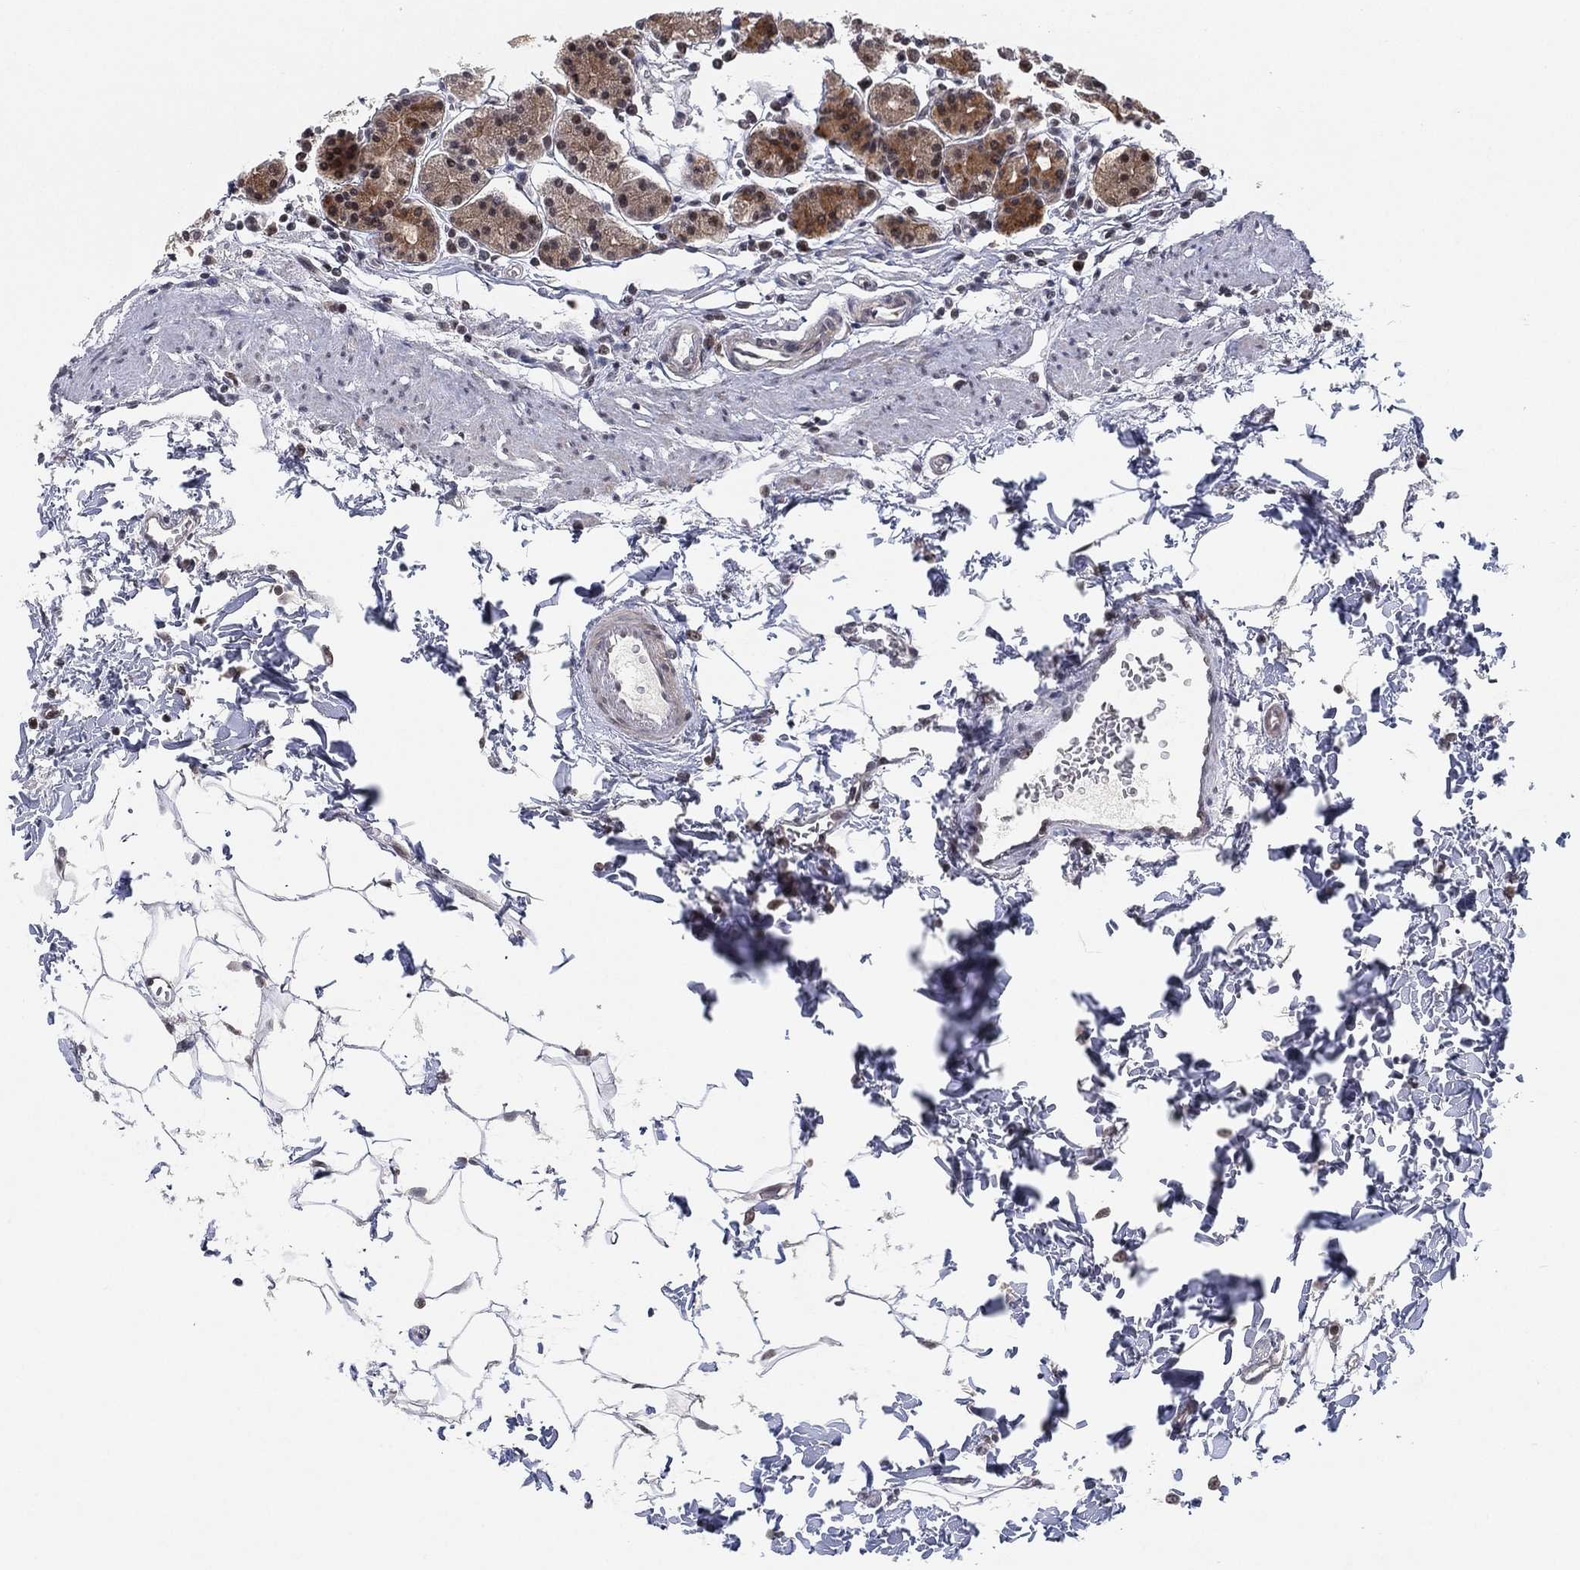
{"staining": {"intensity": "moderate", "quantity": "<25%", "location": "cytoplasmic/membranous,nuclear"}, "tissue": "stomach", "cell_type": "Glandular cells", "image_type": "normal", "snomed": [{"axis": "morphology", "description": "Normal tissue, NOS"}, {"axis": "topography", "description": "Stomach, upper"}, {"axis": "topography", "description": "Stomach"}], "caption": "Brown immunohistochemical staining in unremarkable human stomach shows moderate cytoplasmic/membranous,nuclear staining in about <25% of glandular cells.", "gene": "DGCR8", "patient": {"sex": "male", "age": 62}}